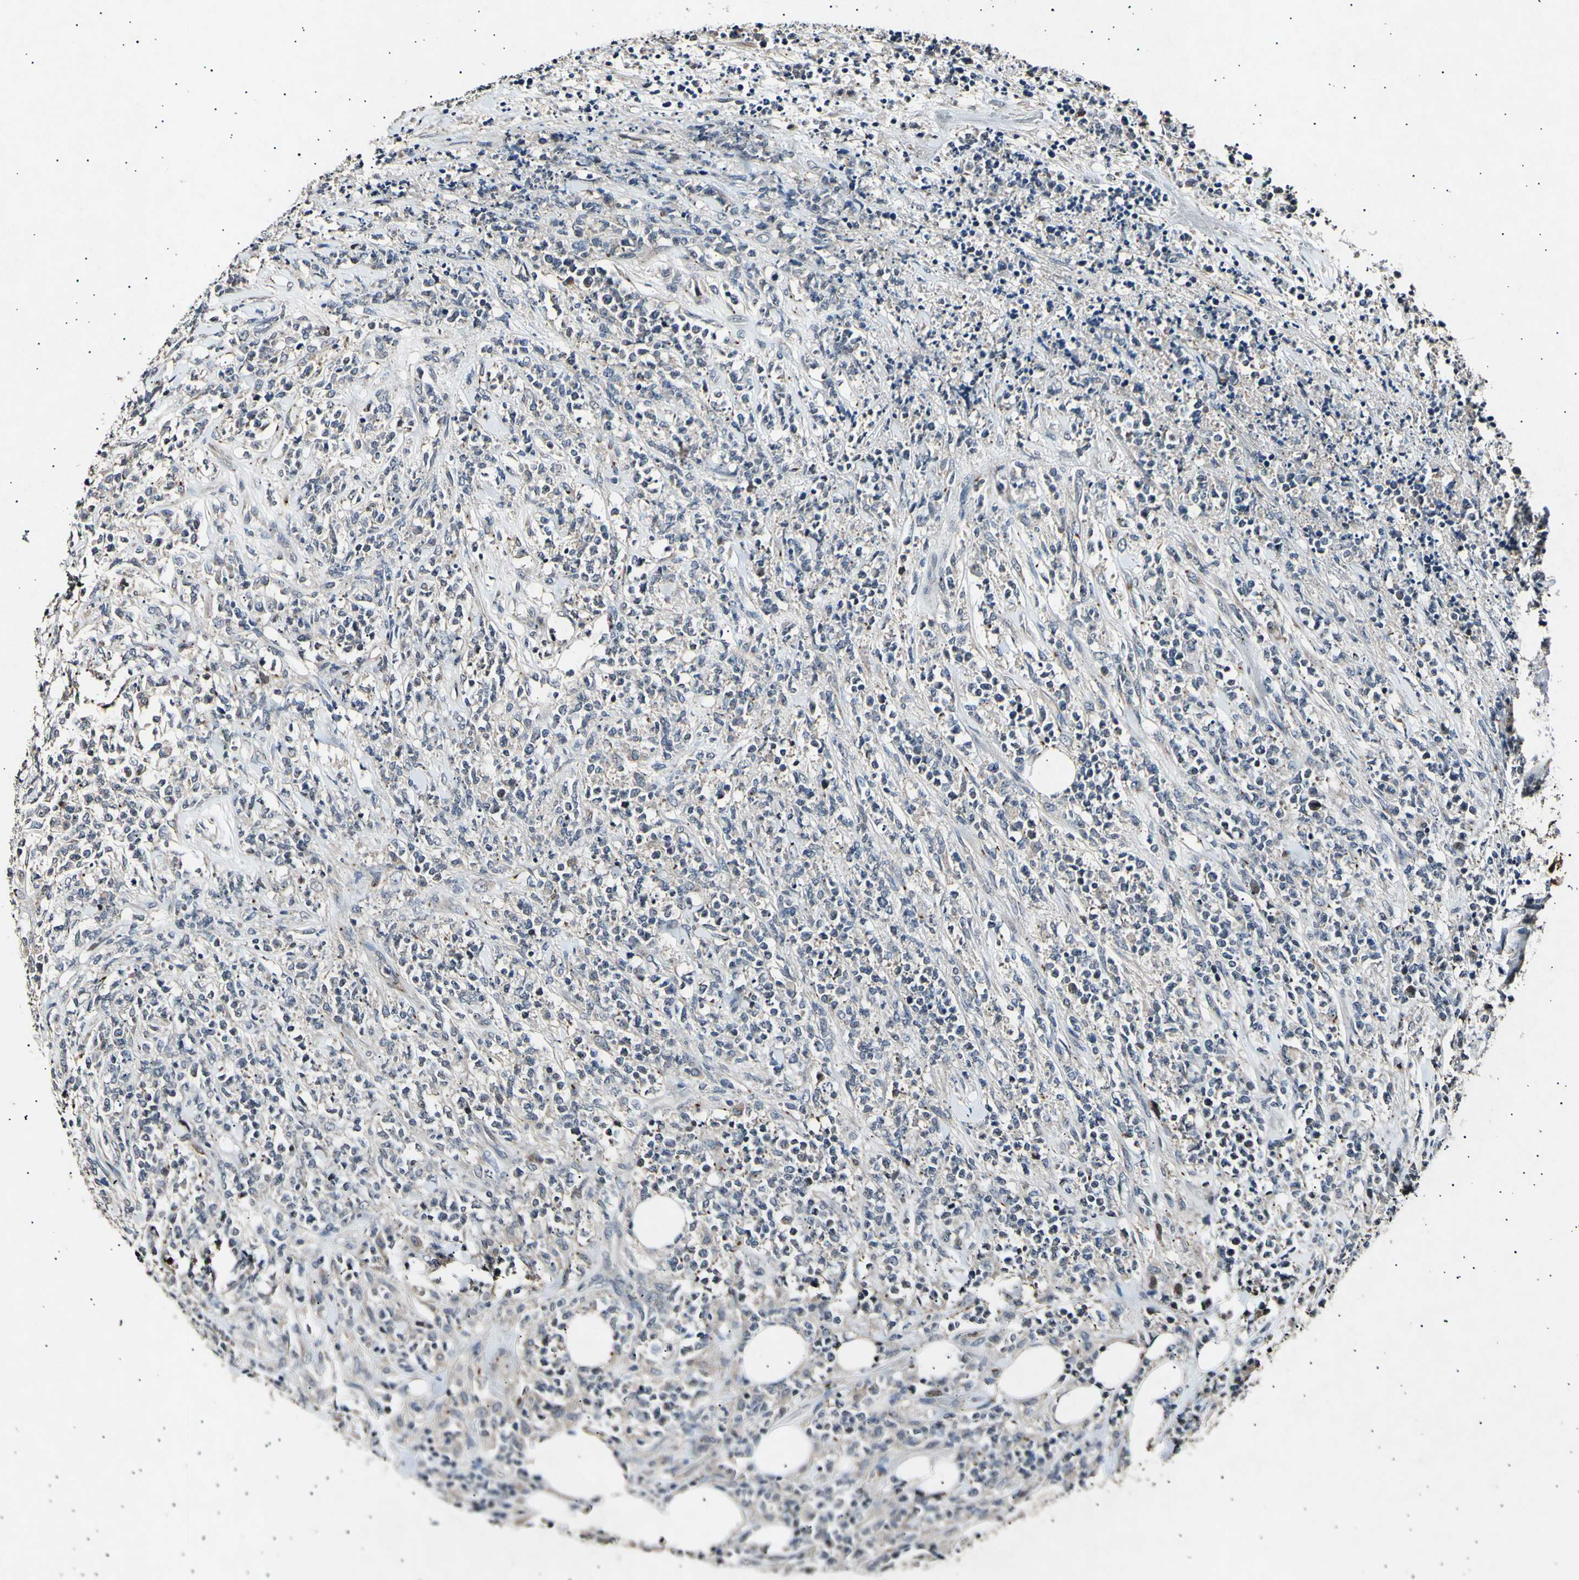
{"staining": {"intensity": "negative", "quantity": "none", "location": "none"}, "tissue": "lymphoma", "cell_type": "Tumor cells", "image_type": "cancer", "snomed": [{"axis": "morphology", "description": "Malignant lymphoma, non-Hodgkin's type, High grade"}, {"axis": "topography", "description": "Soft tissue"}], "caption": "High power microscopy histopathology image of an immunohistochemistry (IHC) image of high-grade malignant lymphoma, non-Hodgkin's type, revealing no significant positivity in tumor cells.", "gene": "ADCY3", "patient": {"sex": "male", "age": 18}}